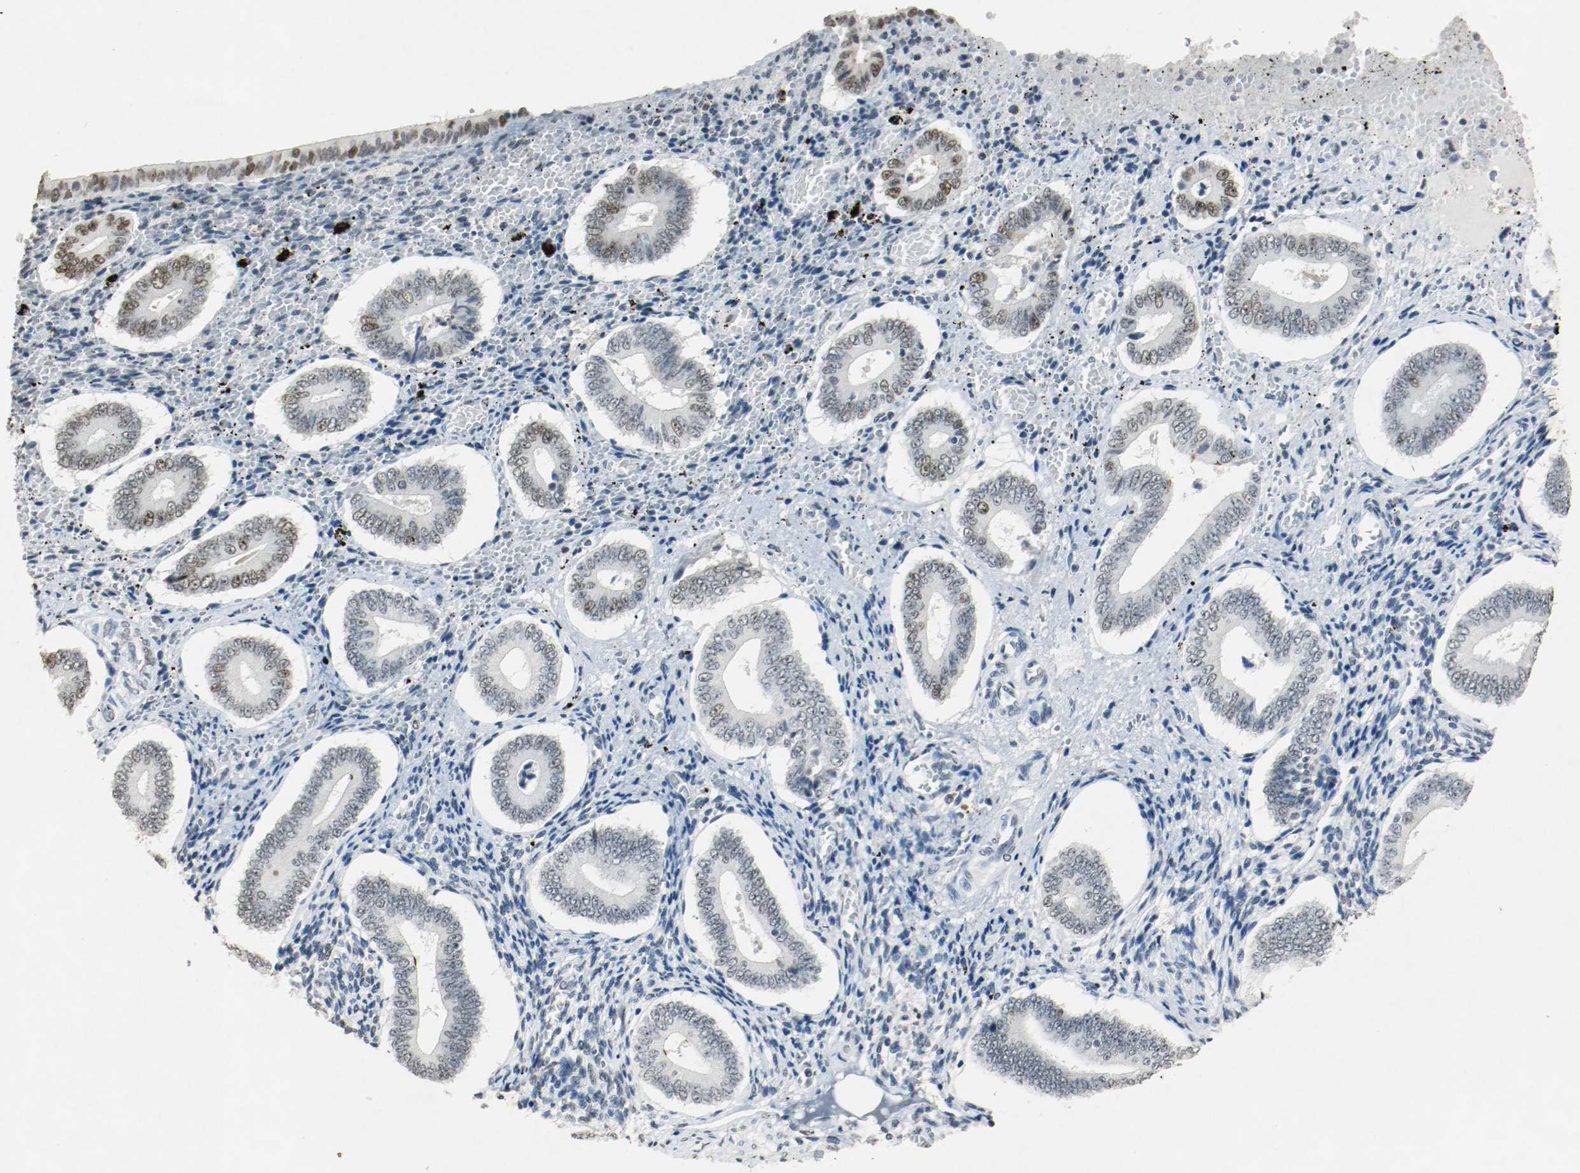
{"staining": {"intensity": "negative", "quantity": "none", "location": "none"}, "tissue": "endometrium", "cell_type": "Cells in endometrial stroma", "image_type": "normal", "snomed": [{"axis": "morphology", "description": "Normal tissue, NOS"}, {"axis": "topography", "description": "Endometrium"}], "caption": "The immunohistochemistry image has no significant staining in cells in endometrial stroma of endometrium. Nuclei are stained in blue.", "gene": "DNMT1", "patient": {"sex": "female", "age": 42}}